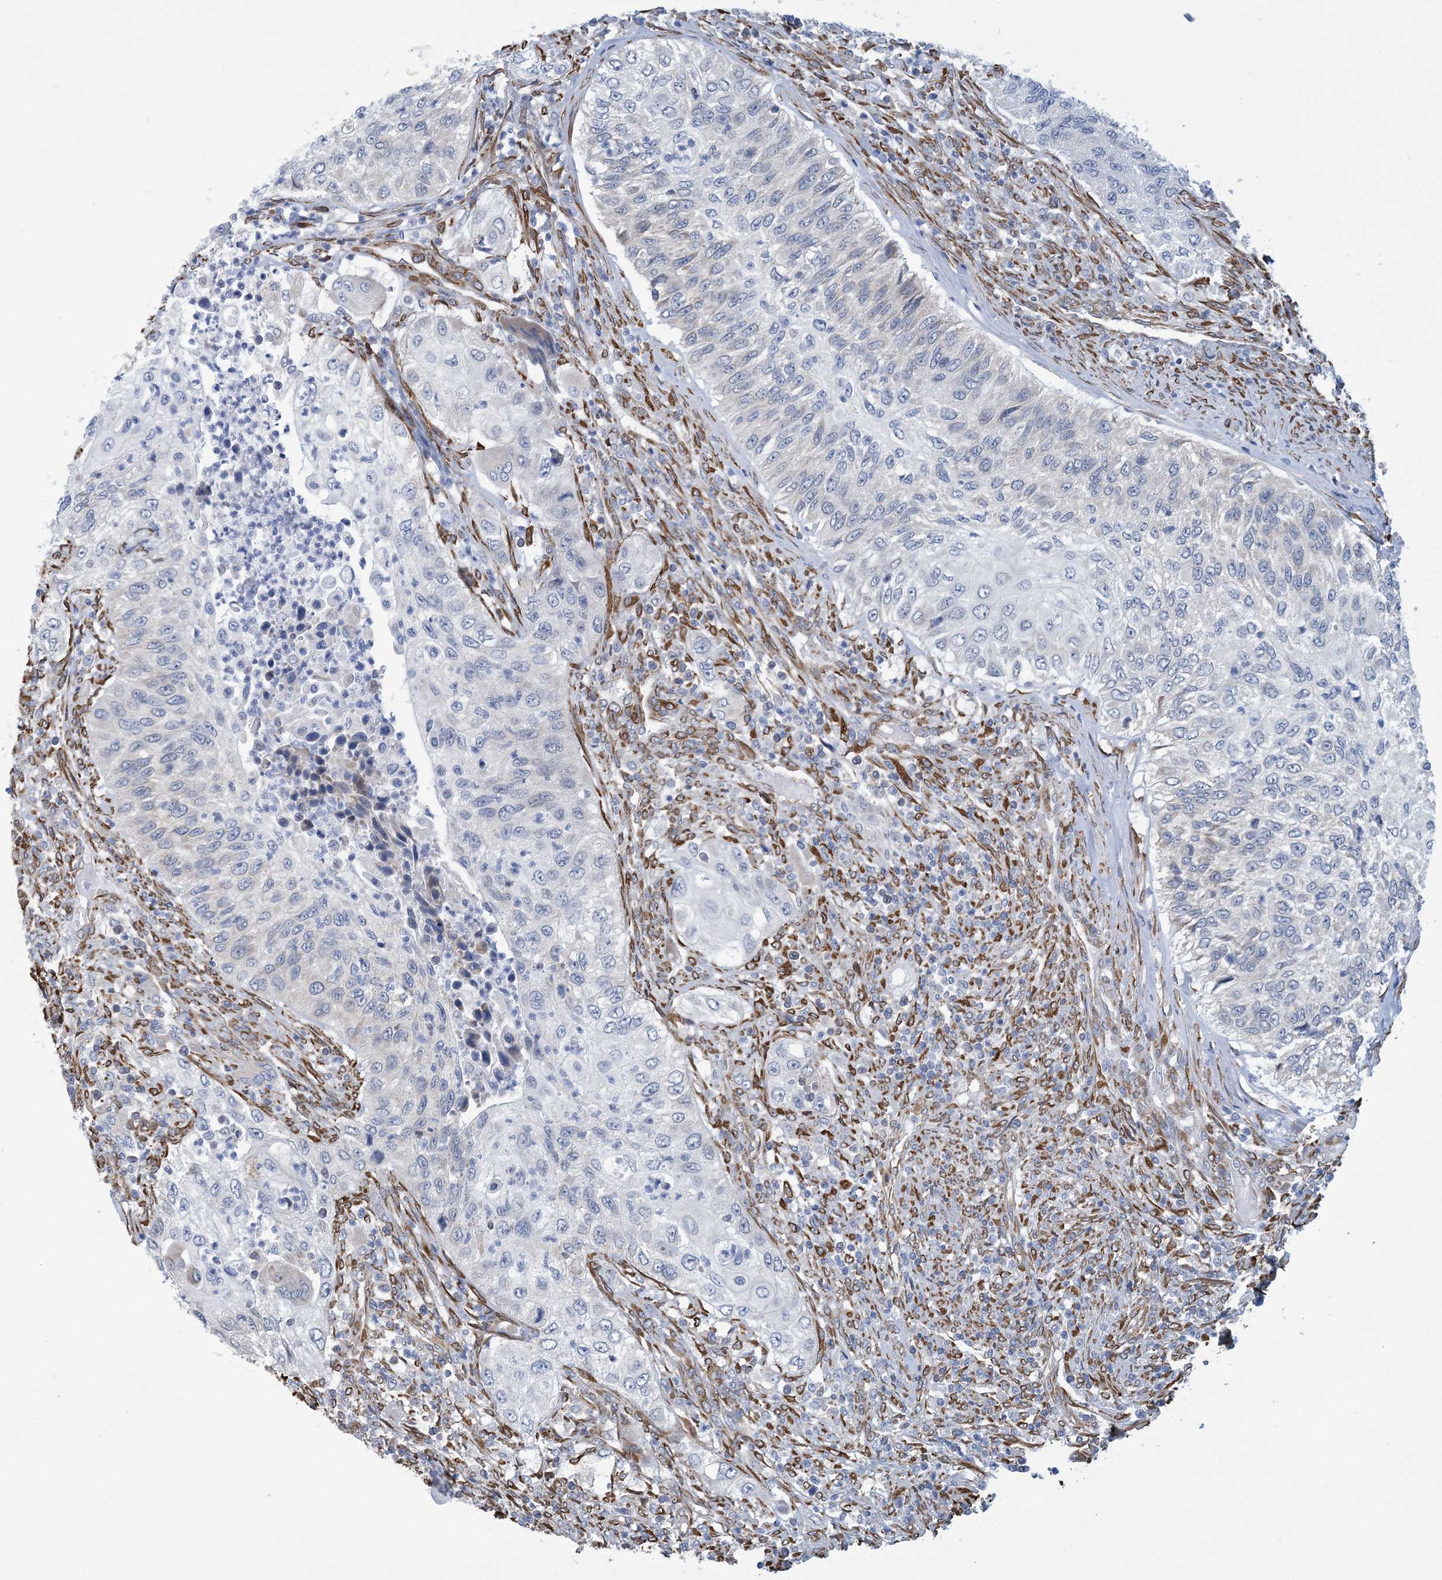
{"staining": {"intensity": "negative", "quantity": "none", "location": "none"}, "tissue": "urothelial cancer", "cell_type": "Tumor cells", "image_type": "cancer", "snomed": [{"axis": "morphology", "description": "Urothelial carcinoma, High grade"}, {"axis": "topography", "description": "Urinary bladder"}], "caption": "Urothelial carcinoma (high-grade) was stained to show a protein in brown. There is no significant expression in tumor cells.", "gene": "CCDC14", "patient": {"sex": "female", "age": 60}}